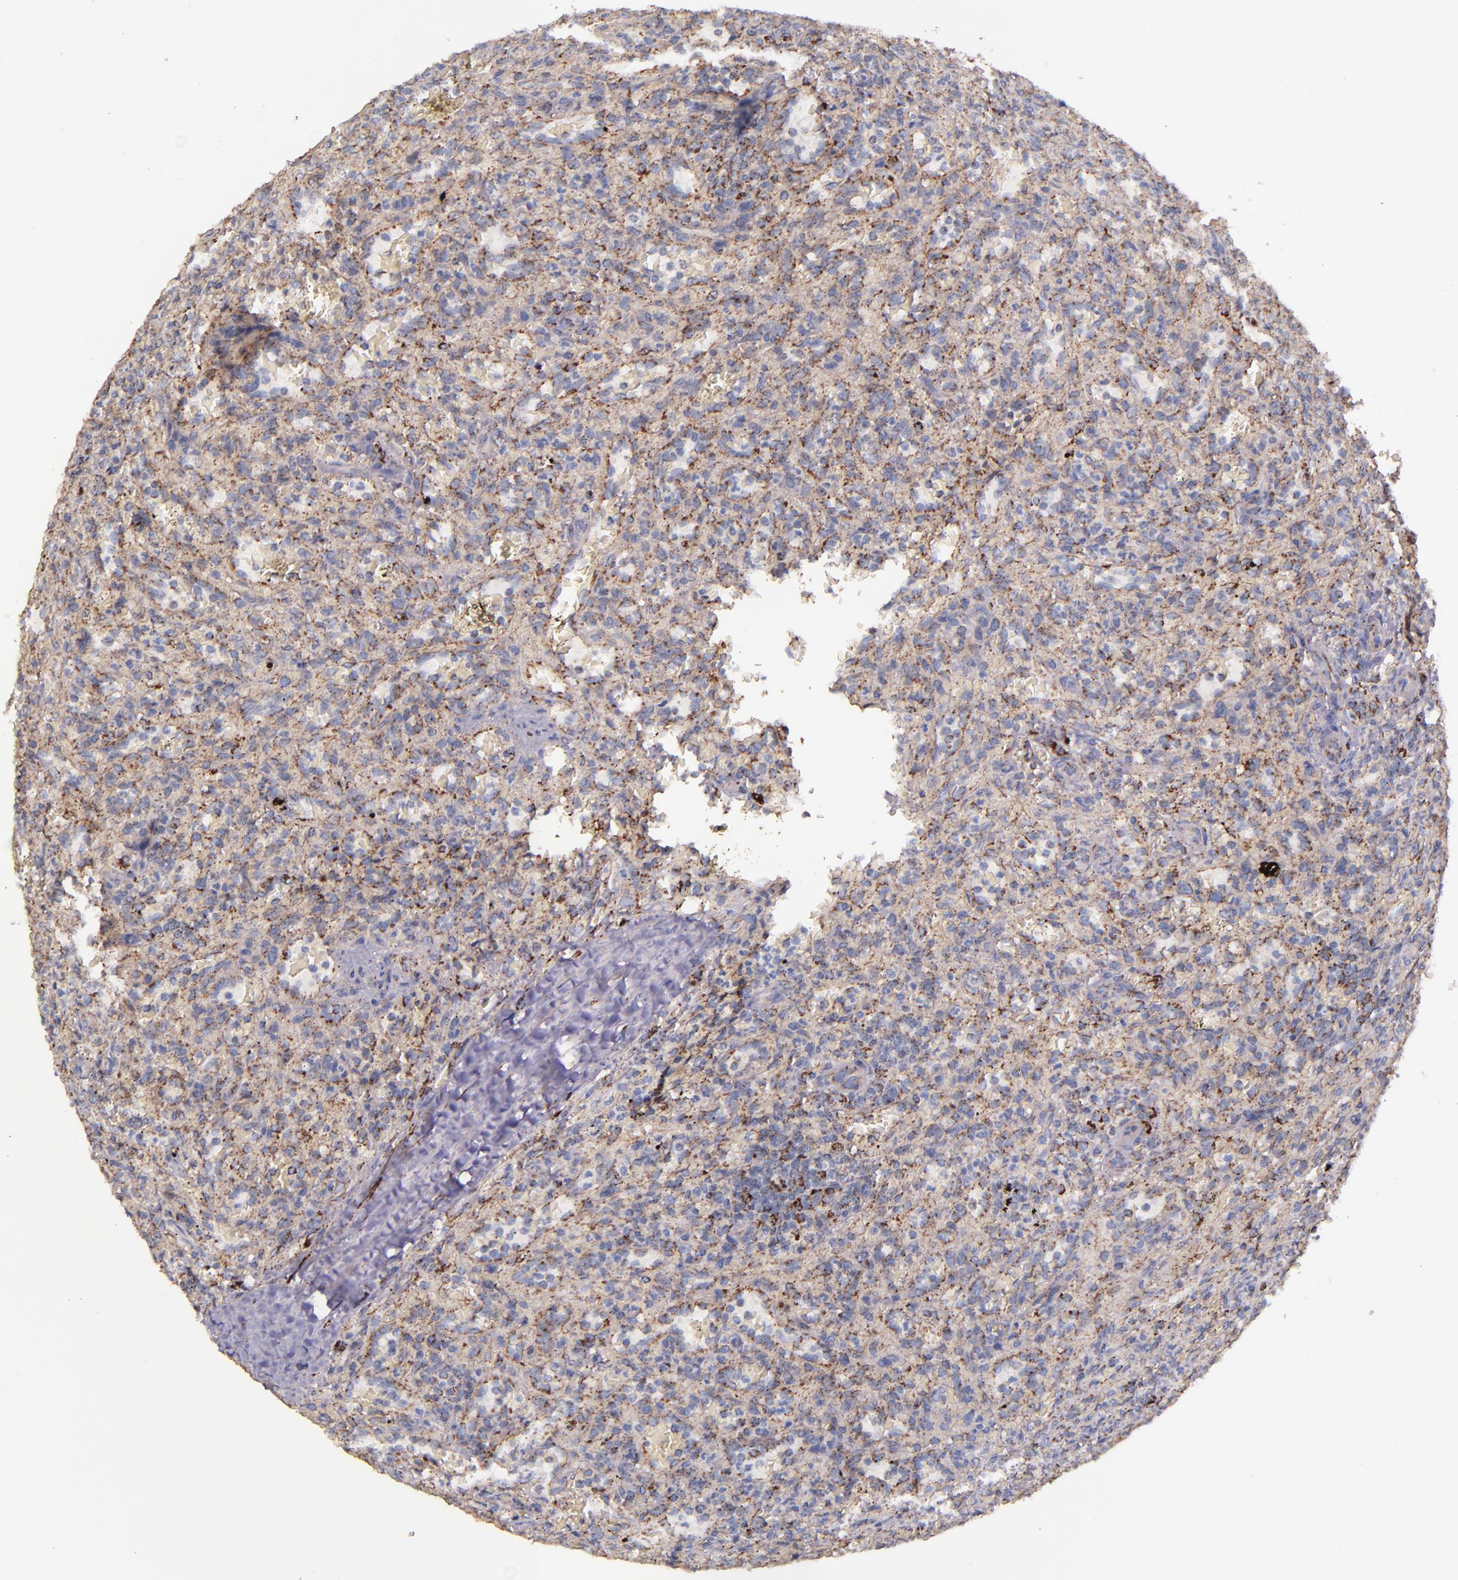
{"staining": {"intensity": "moderate", "quantity": "<25%", "location": "cytoplasmic/membranous"}, "tissue": "lymphoma", "cell_type": "Tumor cells", "image_type": "cancer", "snomed": [{"axis": "morphology", "description": "Malignant lymphoma, non-Hodgkin's type, Low grade"}, {"axis": "topography", "description": "Spleen"}], "caption": "Immunohistochemistry (IHC) histopathology image of malignant lymphoma, non-Hodgkin's type (low-grade) stained for a protein (brown), which shows low levels of moderate cytoplasmic/membranous staining in approximately <25% of tumor cells.", "gene": "IDH3G", "patient": {"sex": "female", "age": 64}}